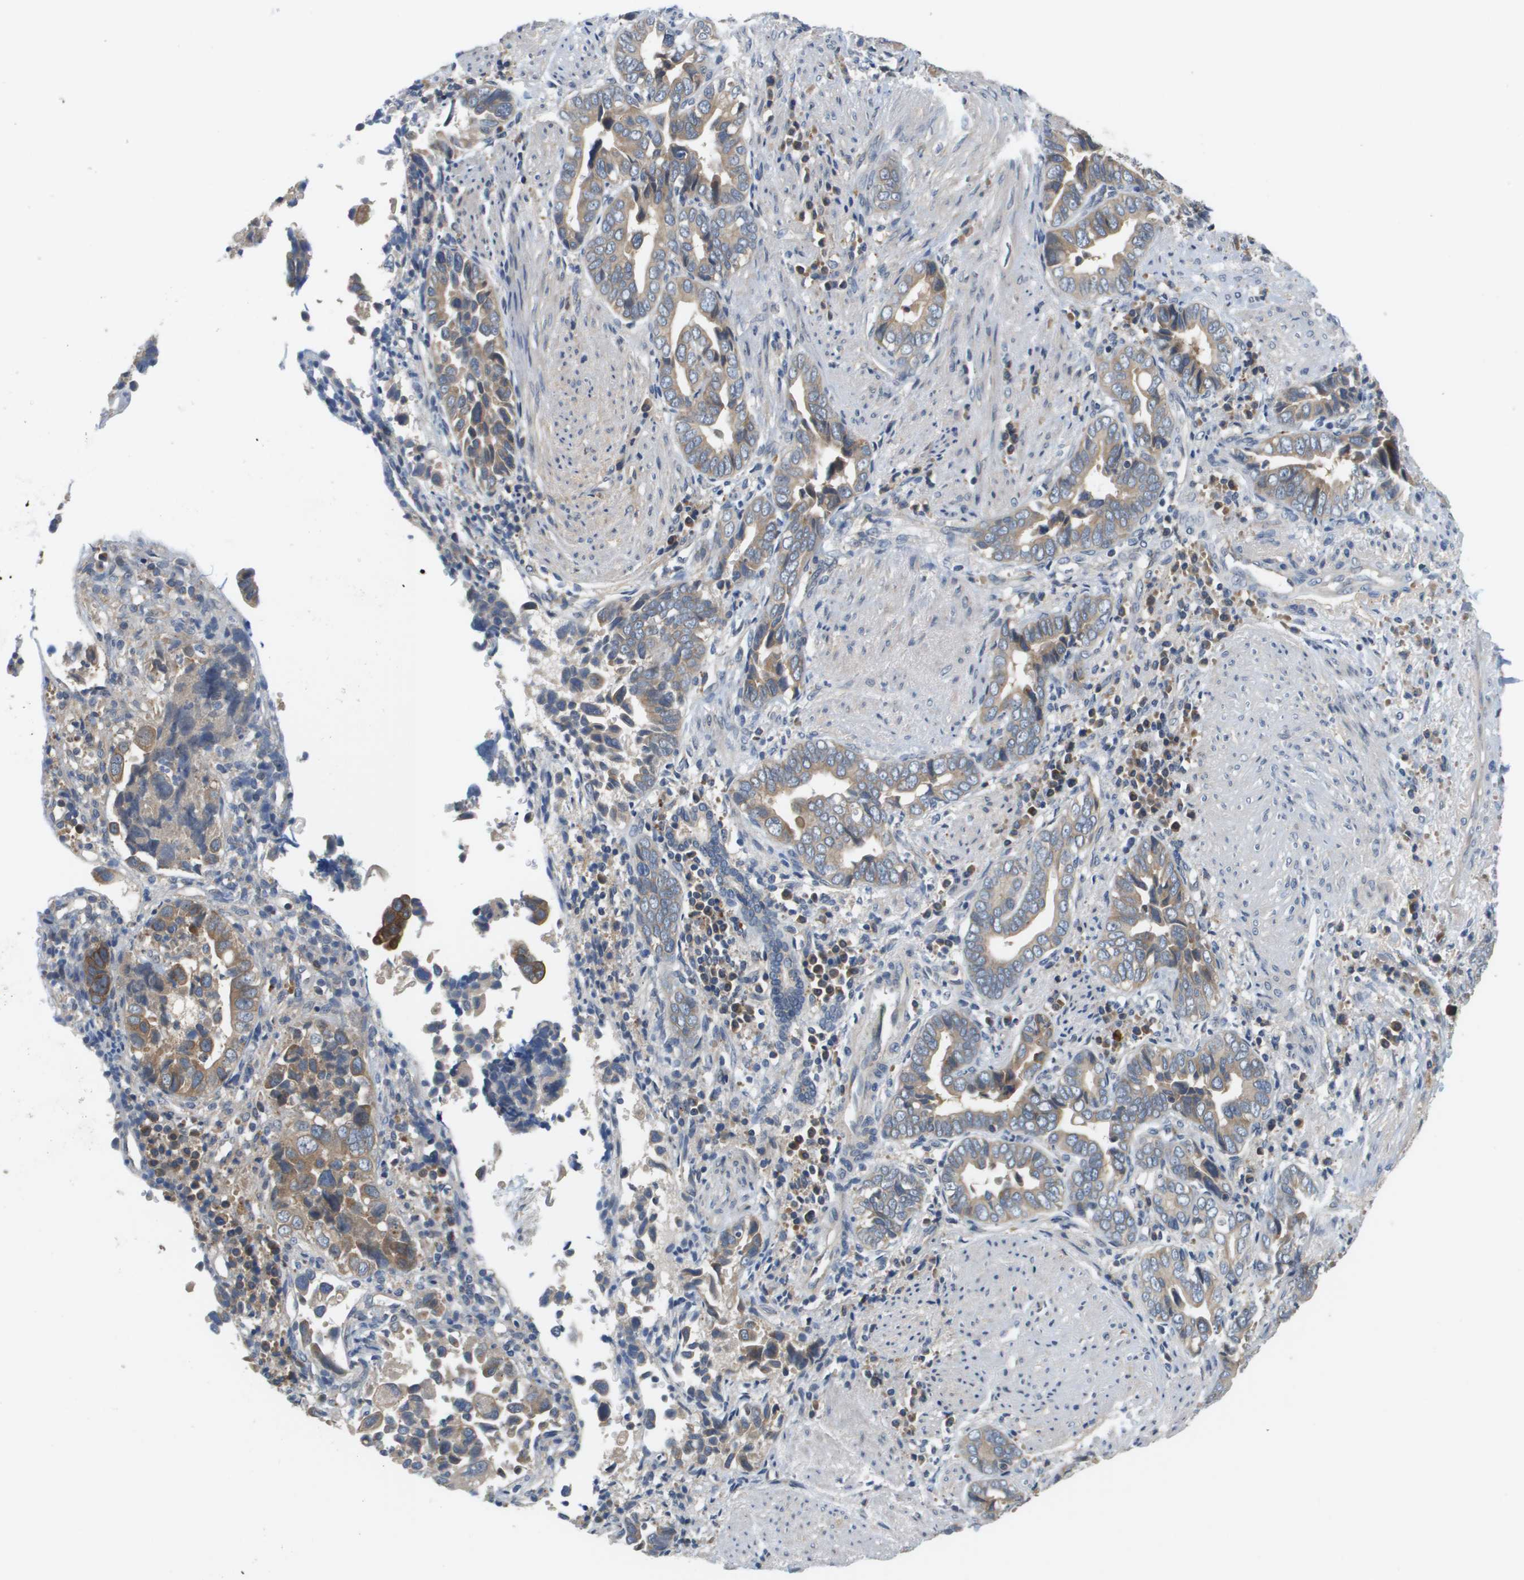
{"staining": {"intensity": "moderate", "quantity": ">75%", "location": "cytoplasmic/membranous"}, "tissue": "liver cancer", "cell_type": "Tumor cells", "image_type": "cancer", "snomed": [{"axis": "morphology", "description": "Cholangiocarcinoma"}, {"axis": "topography", "description": "Liver"}], "caption": "IHC histopathology image of liver cholangiocarcinoma stained for a protein (brown), which displays medium levels of moderate cytoplasmic/membranous positivity in about >75% of tumor cells.", "gene": "SLC25A20", "patient": {"sex": "female", "age": 79}}